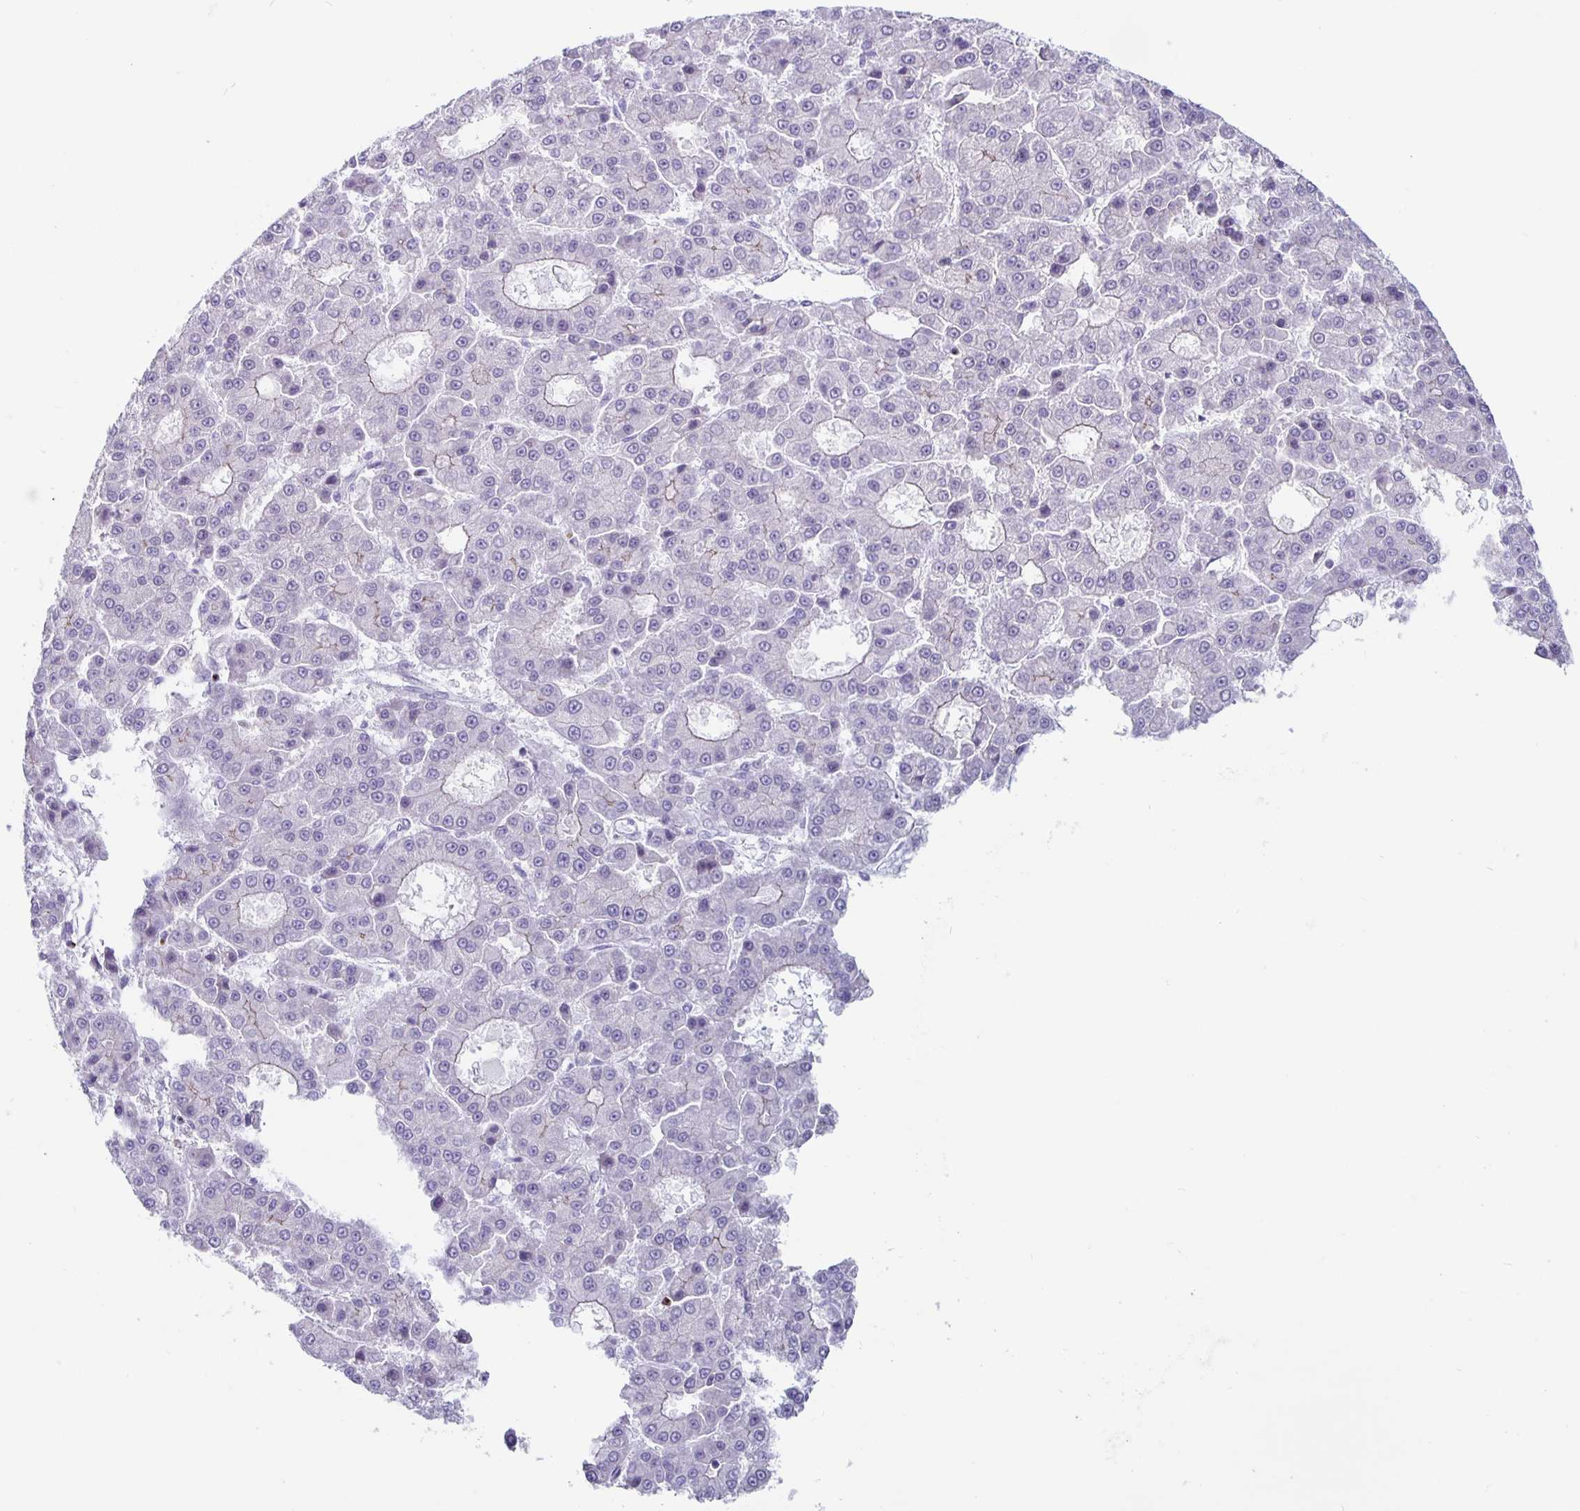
{"staining": {"intensity": "negative", "quantity": "none", "location": "none"}, "tissue": "liver cancer", "cell_type": "Tumor cells", "image_type": "cancer", "snomed": [{"axis": "morphology", "description": "Carcinoma, Hepatocellular, NOS"}, {"axis": "topography", "description": "Liver"}], "caption": "Photomicrograph shows no significant protein positivity in tumor cells of liver cancer. The staining is performed using DAB brown chromogen with nuclei counter-stained in using hematoxylin.", "gene": "GZMK", "patient": {"sex": "male", "age": 70}}